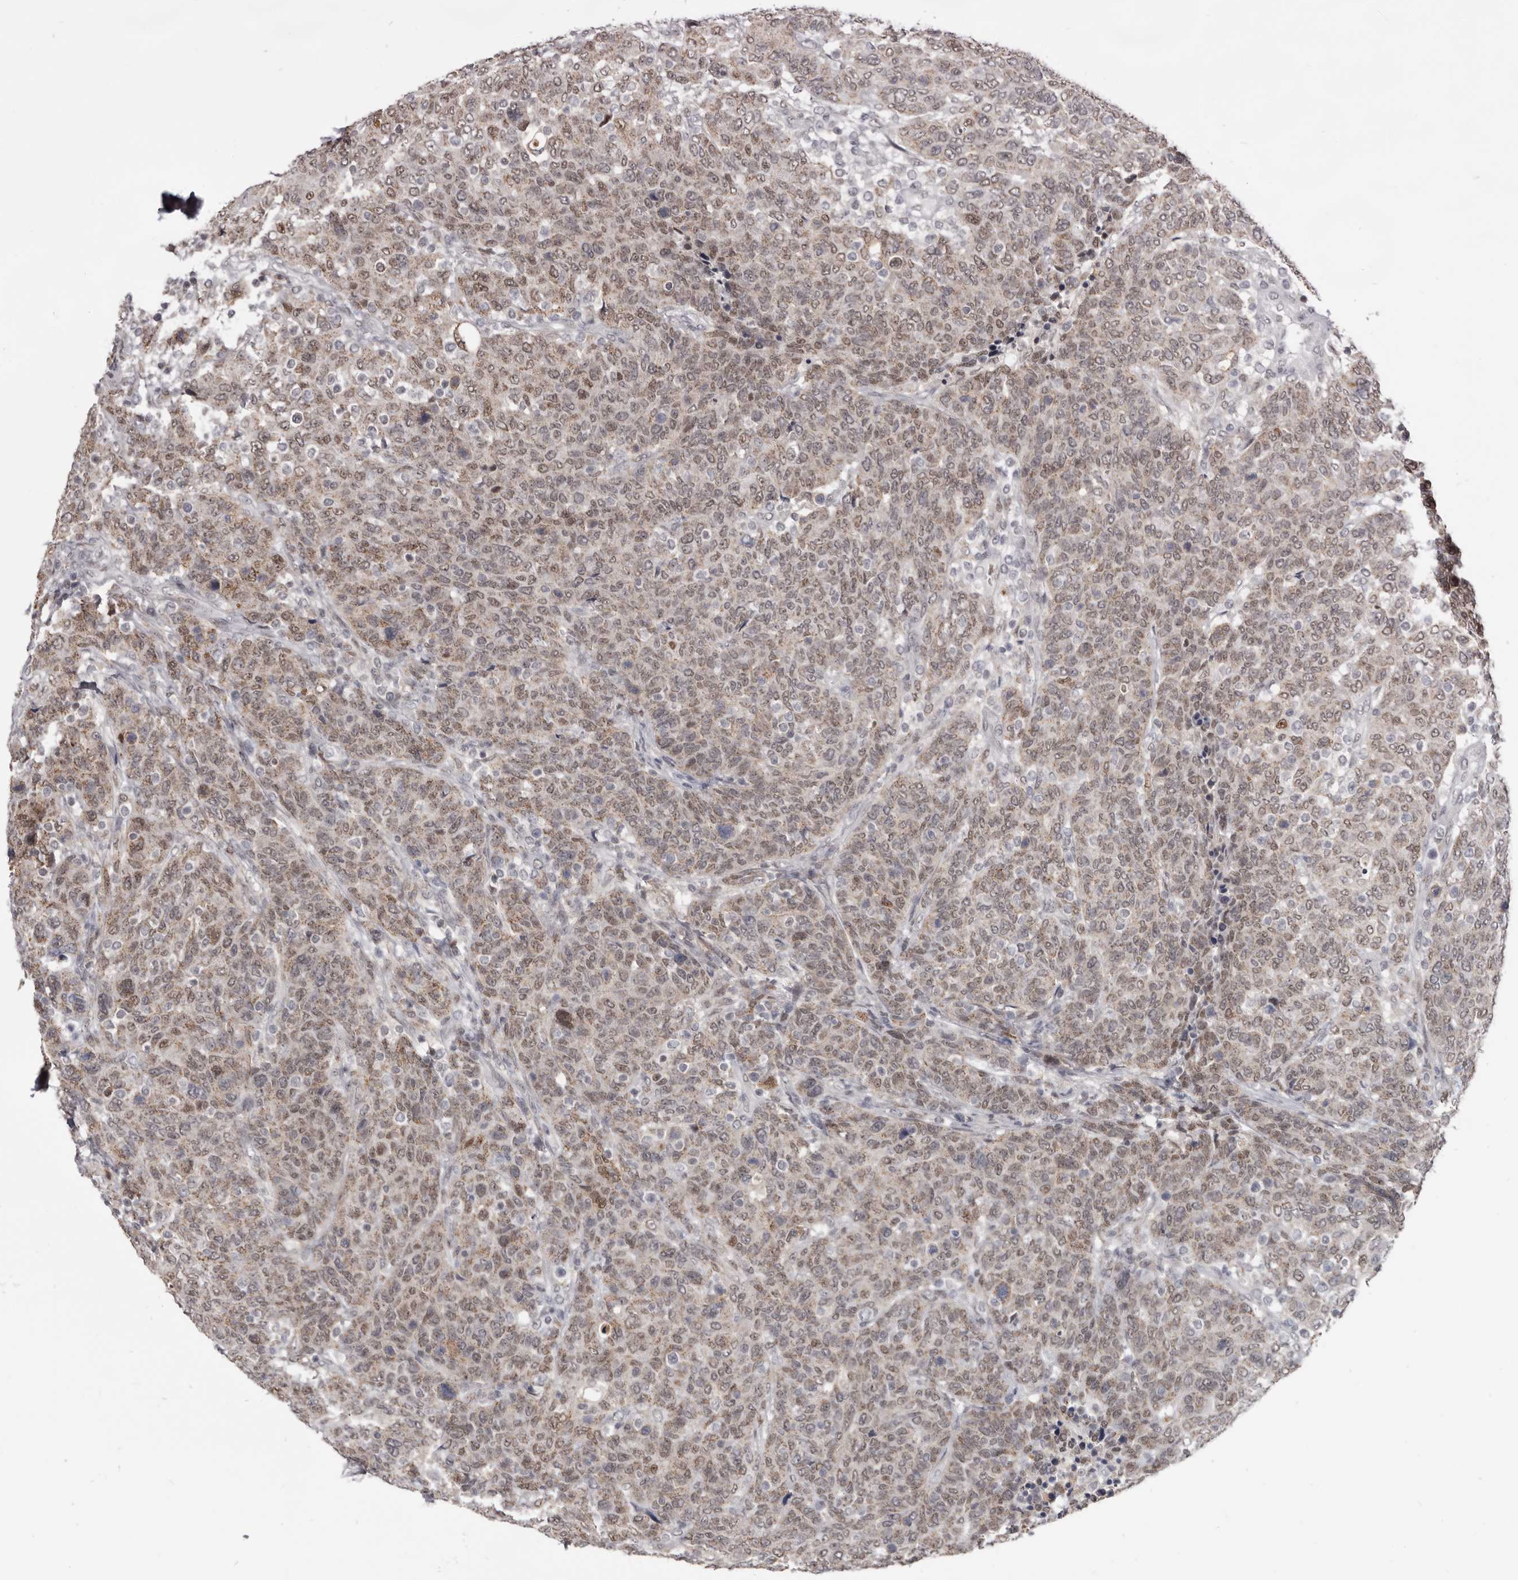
{"staining": {"intensity": "weak", "quantity": ">75%", "location": "cytoplasmic/membranous,nuclear"}, "tissue": "breast cancer", "cell_type": "Tumor cells", "image_type": "cancer", "snomed": [{"axis": "morphology", "description": "Duct carcinoma"}, {"axis": "topography", "description": "Breast"}], "caption": "An immunohistochemistry (IHC) micrograph of neoplastic tissue is shown. Protein staining in brown shows weak cytoplasmic/membranous and nuclear positivity in breast cancer within tumor cells.", "gene": "CGN", "patient": {"sex": "female", "age": 37}}